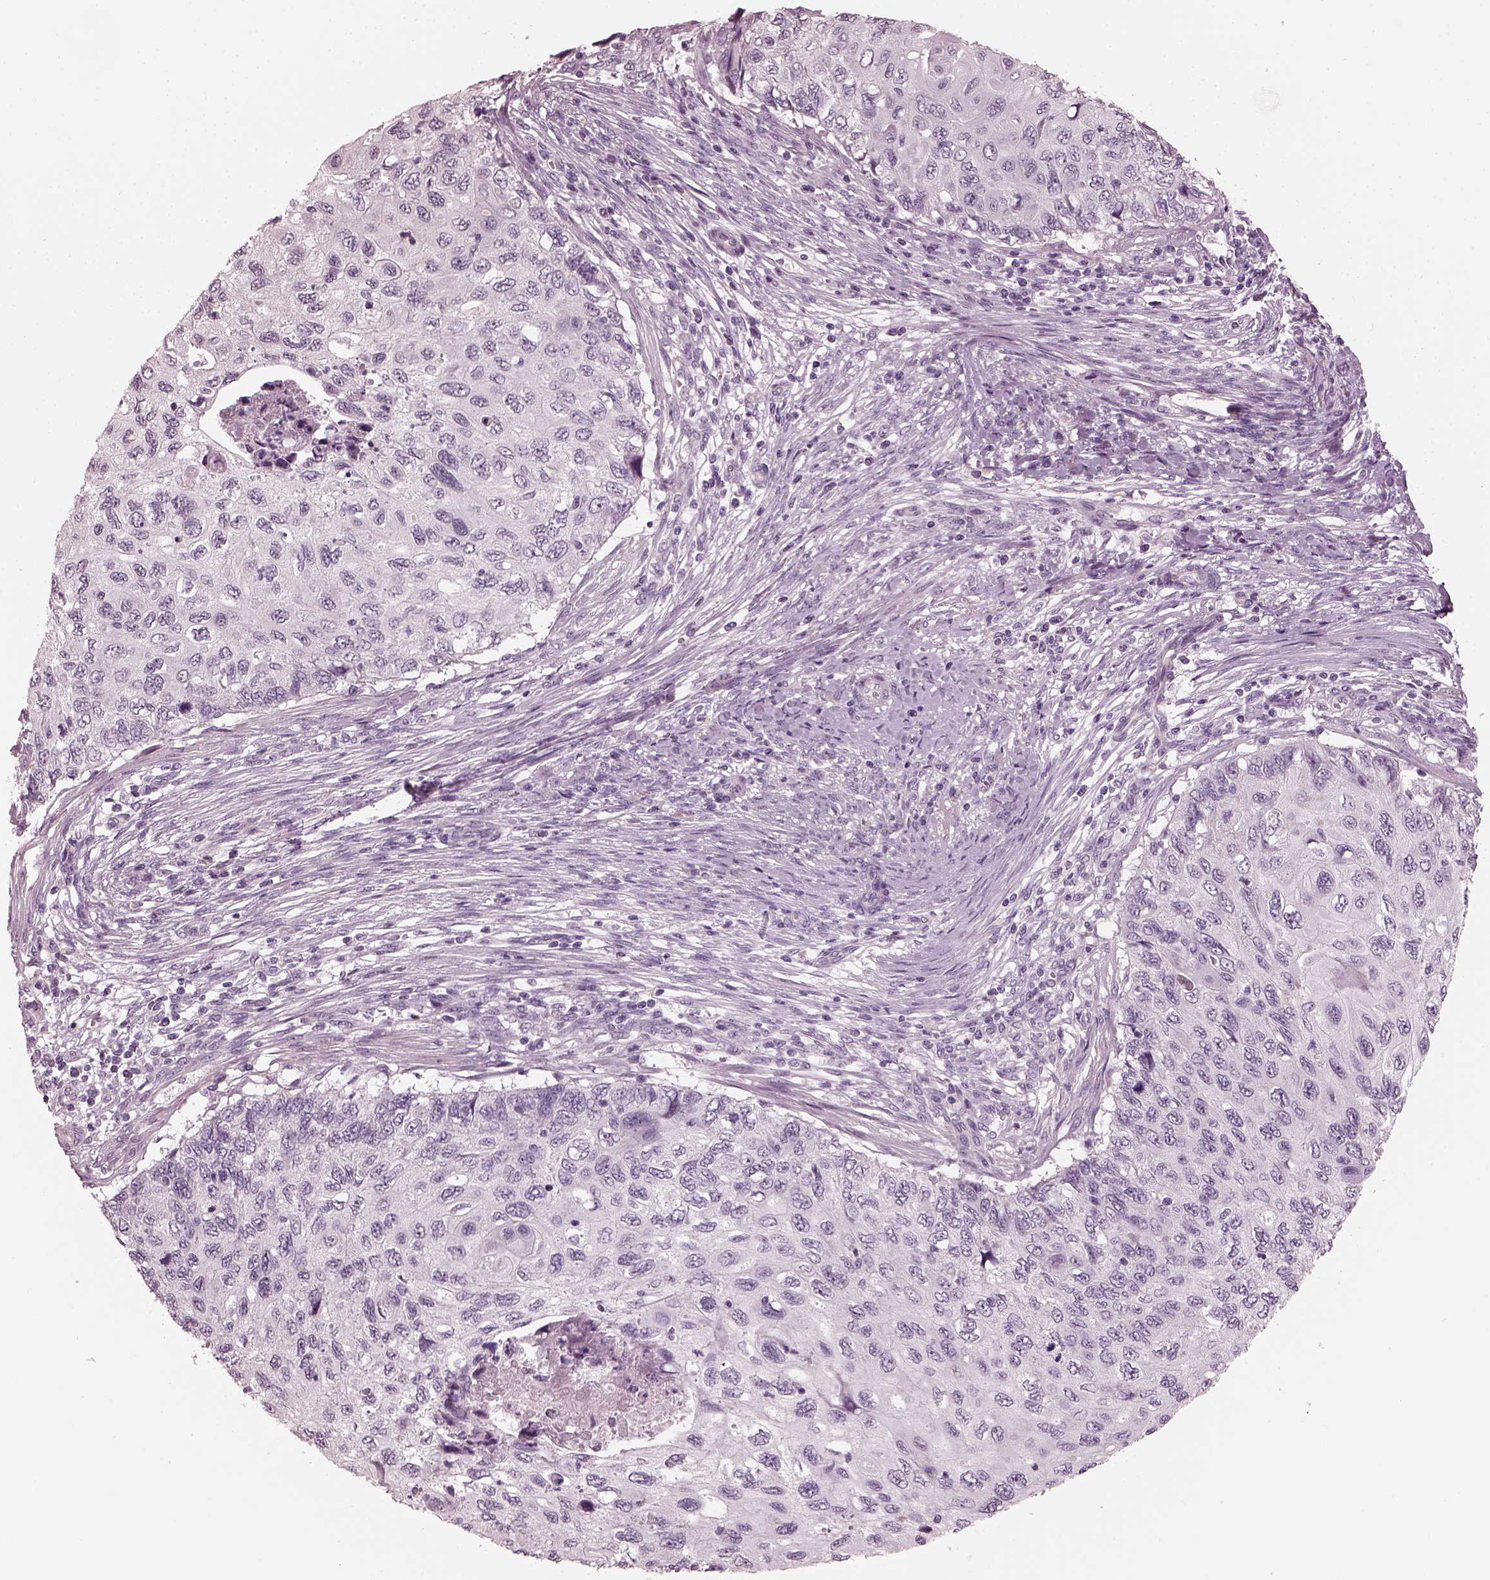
{"staining": {"intensity": "negative", "quantity": "none", "location": "none"}, "tissue": "cervical cancer", "cell_type": "Tumor cells", "image_type": "cancer", "snomed": [{"axis": "morphology", "description": "Squamous cell carcinoma, NOS"}, {"axis": "topography", "description": "Cervix"}], "caption": "Image shows no protein positivity in tumor cells of cervical cancer (squamous cell carcinoma) tissue. Brightfield microscopy of IHC stained with DAB (3,3'-diaminobenzidine) (brown) and hematoxylin (blue), captured at high magnification.", "gene": "OPTC", "patient": {"sex": "female", "age": 70}}